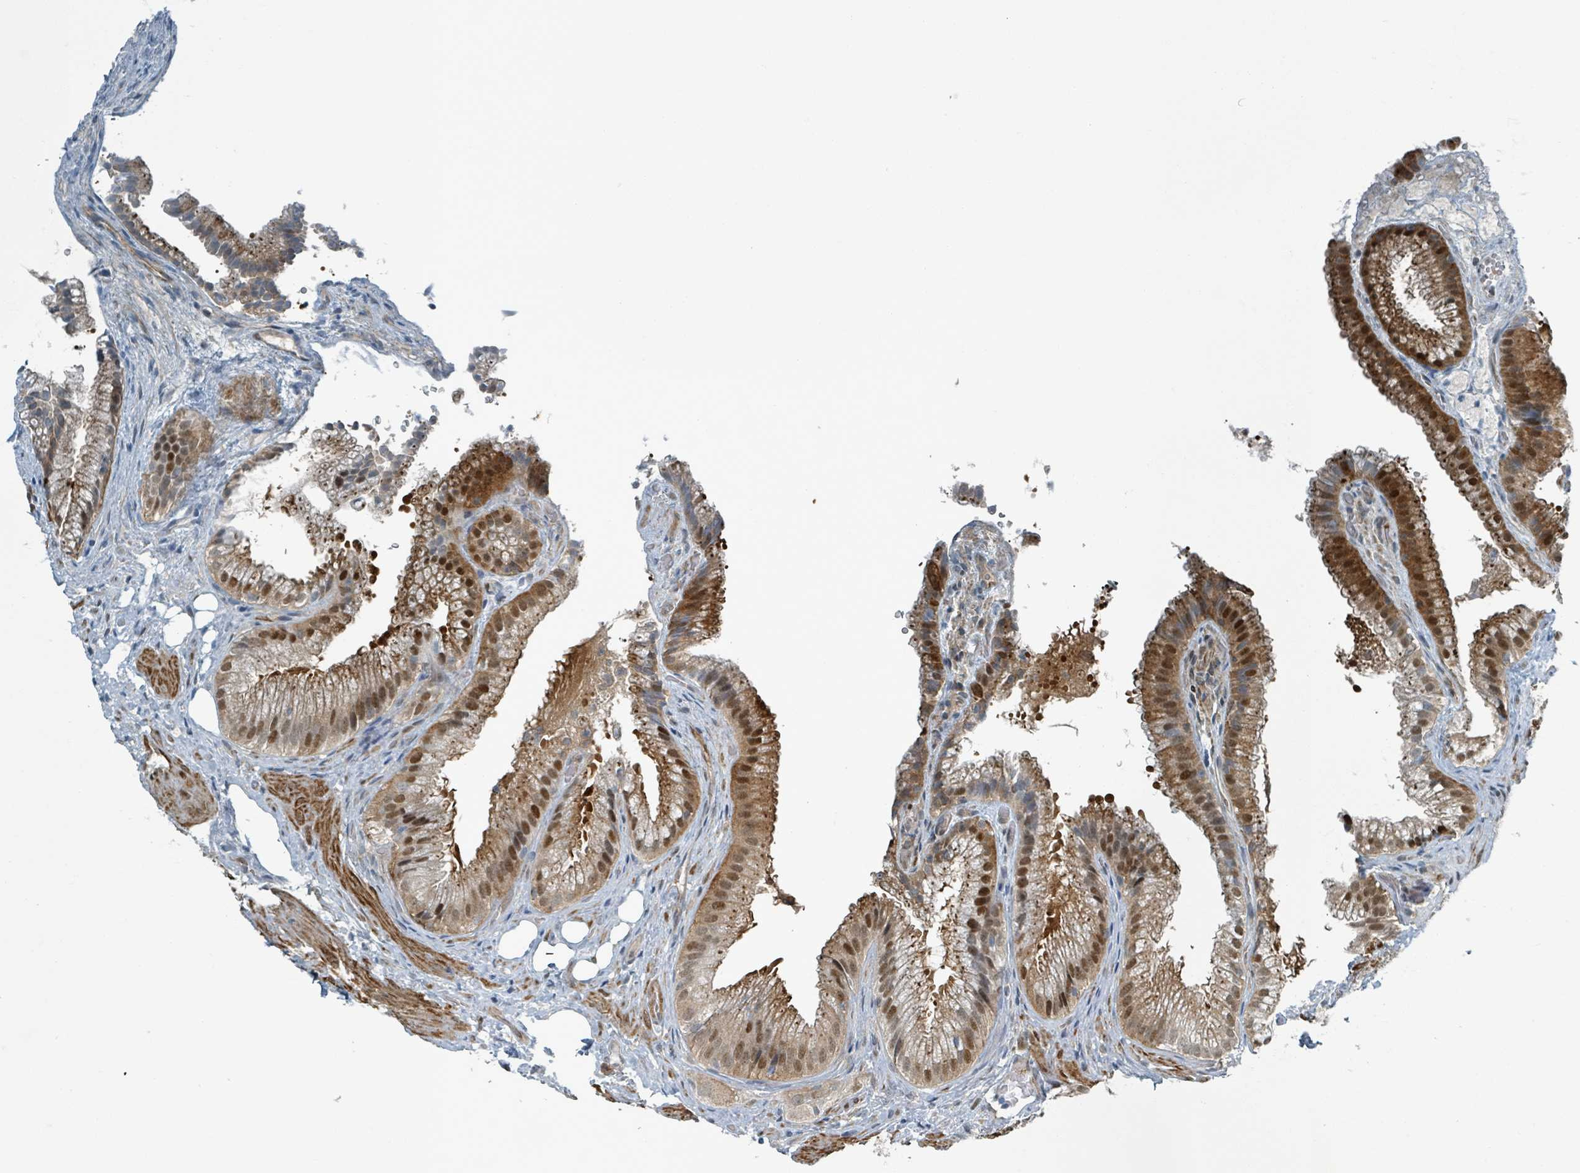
{"staining": {"intensity": "moderate", "quantity": ">75%", "location": "cytoplasmic/membranous,nuclear"}, "tissue": "gallbladder", "cell_type": "Glandular cells", "image_type": "normal", "snomed": [{"axis": "morphology", "description": "Normal tissue, NOS"}, {"axis": "morphology", "description": "Inflammation, NOS"}, {"axis": "topography", "description": "Gallbladder"}], "caption": "A medium amount of moderate cytoplasmic/membranous,nuclear expression is identified in about >75% of glandular cells in normal gallbladder.", "gene": "RHPN2", "patient": {"sex": "male", "age": 51}}